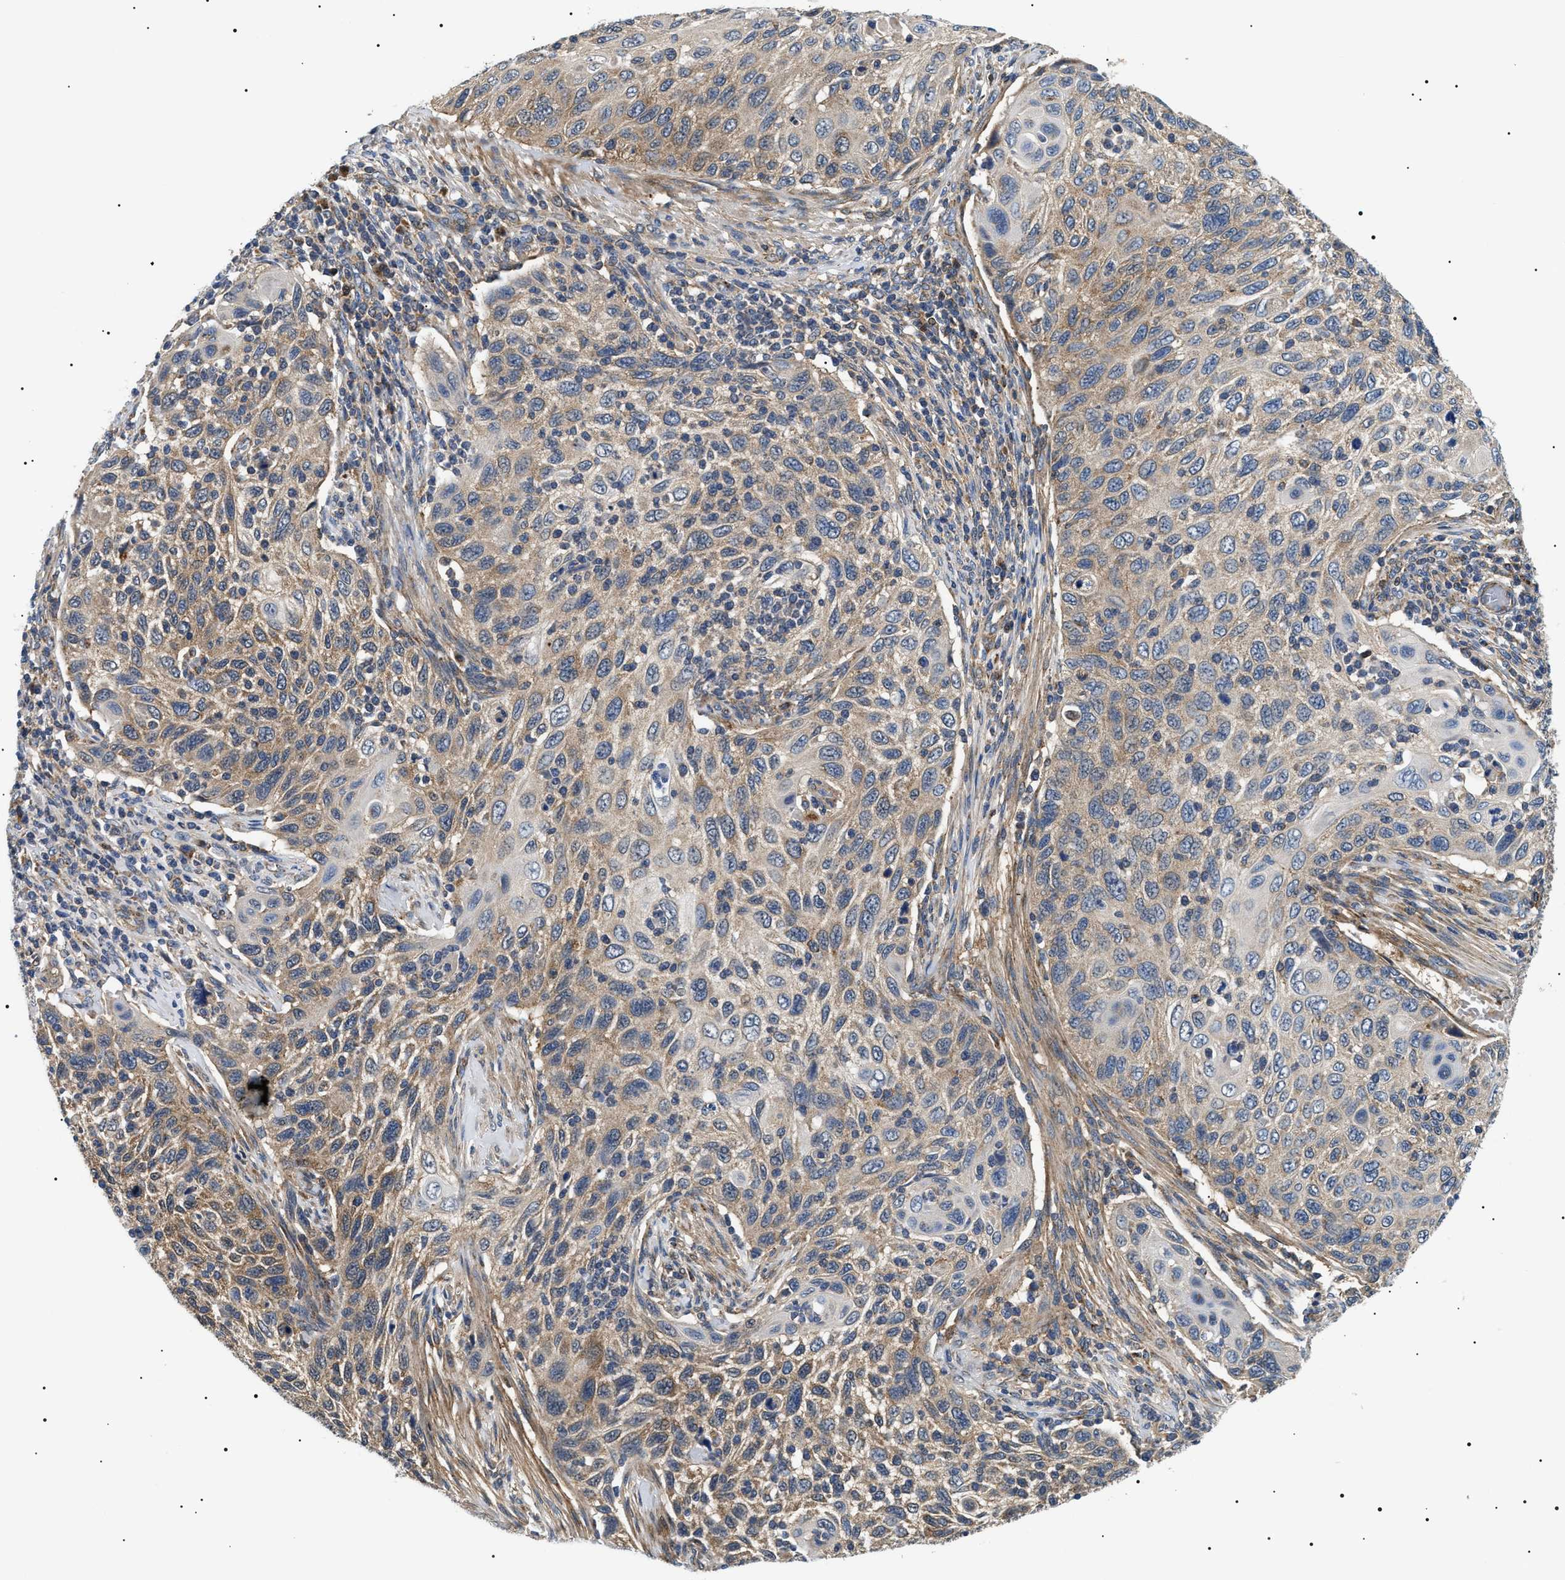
{"staining": {"intensity": "weak", "quantity": ">75%", "location": "cytoplasmic/membranous"}, "tissue": "cervical cancer", "cell_type": "Tumor cells", "image_type": "cancer", "snomed": [{"axis": "morphology", "description": "Squamous cell carcinoma, NOS"}, {"axis": "topography", "description": "Cervix"}], "caption": "Human squamous cell carcinoma (cervical) stained for a protein (brown) displays weak cytoplasmic/membranous positive staining in about >75% of tumor cells.", "gene": "OXSM", "patient": {"sex": "female", "age": 70}}